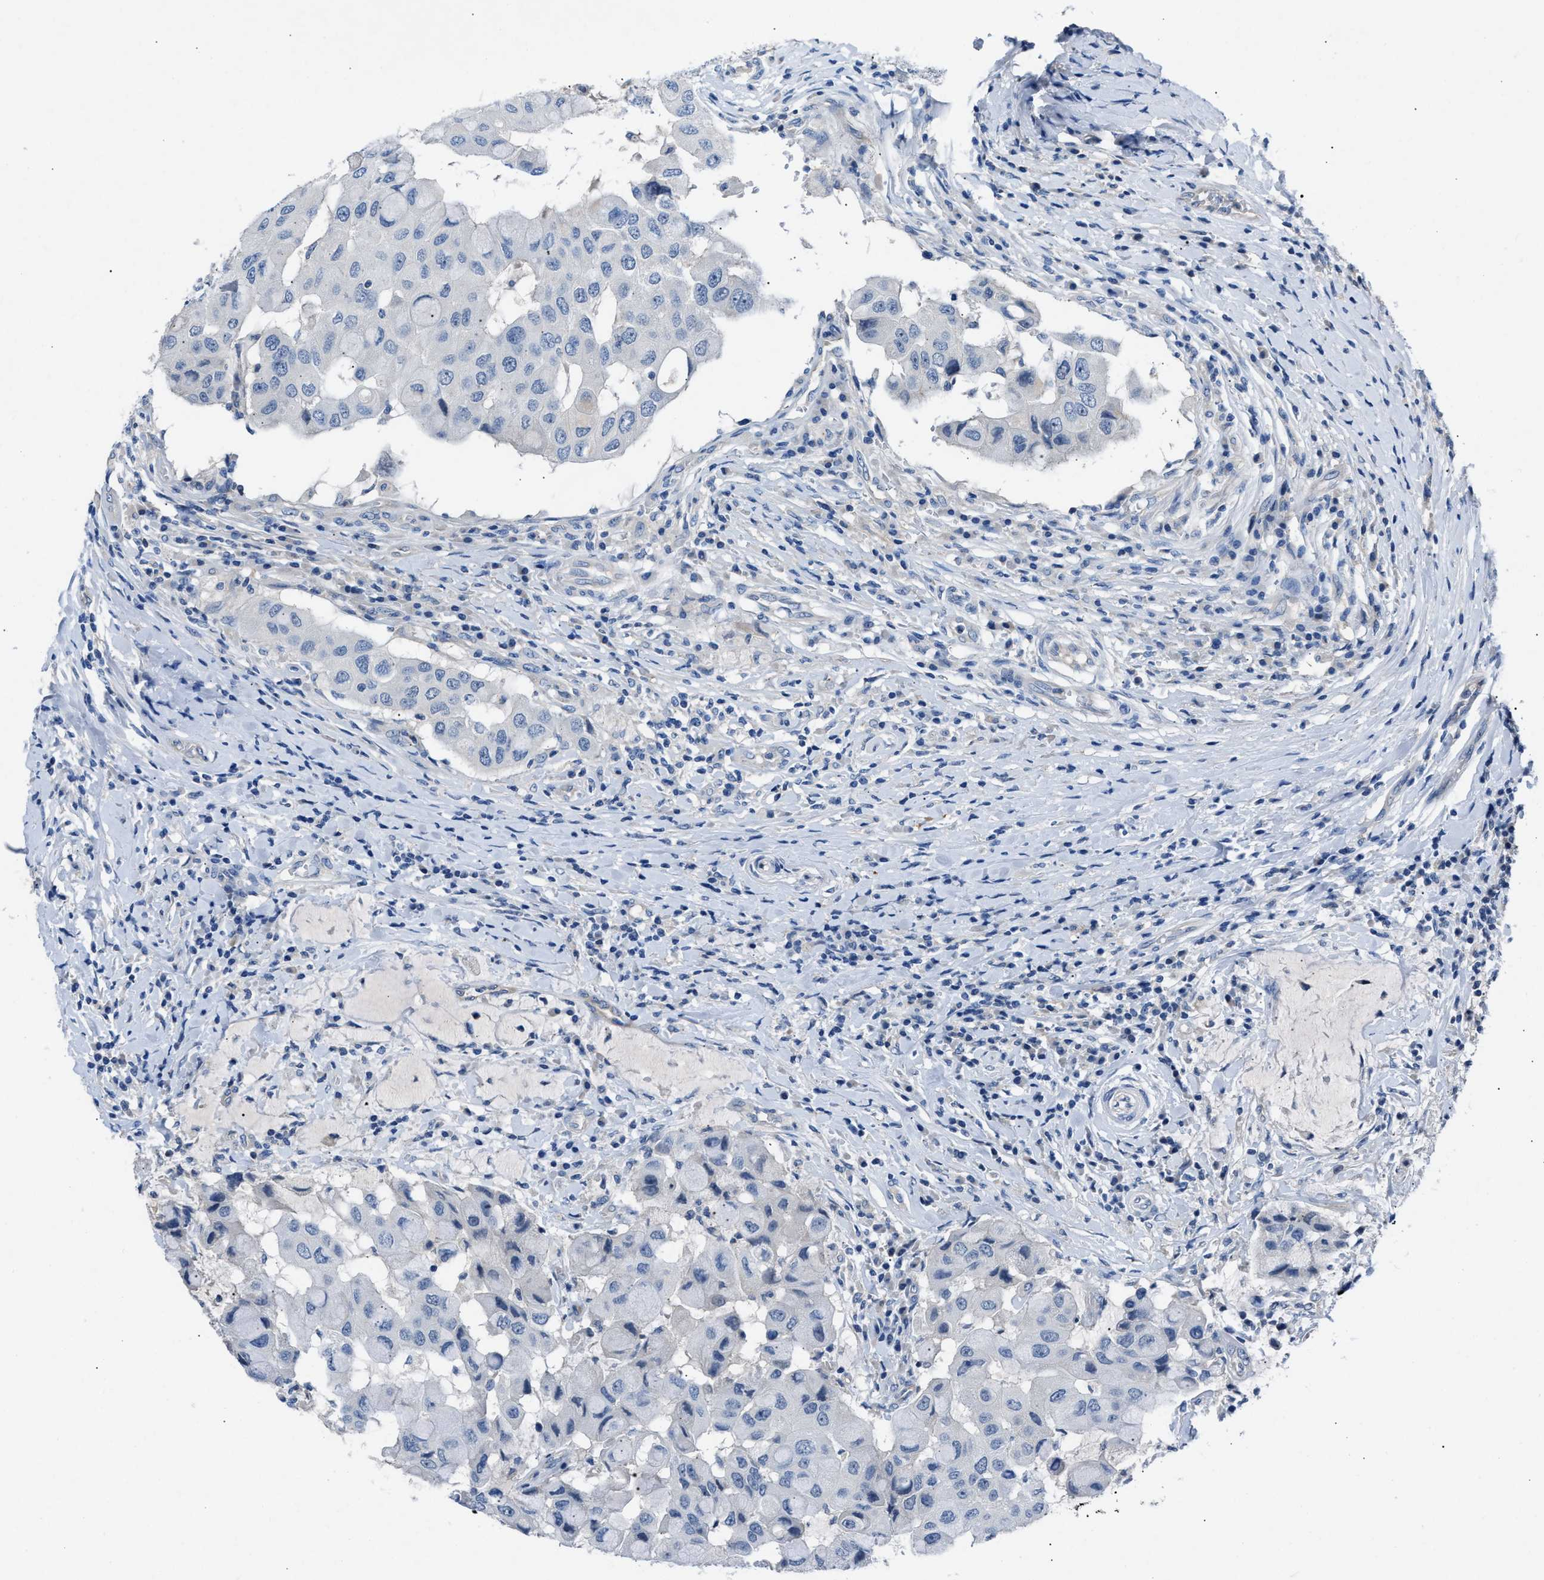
{"staining": {"intensity": "negative", "quantity": "none", "location": "none"}, "tissue": "breast cancer", "cell_type": "Tumor cells", "image_type": "cancer", "snomed": [{"axis": "morphology", "description": "Duct carcinoma"}, {"axis": "topography", "description": "Breast"}], "caption": "High magnification brightfield microscopy of breast cancer (invasive ductal carcinoma) stained with DAB (brown) and counterstained with hematoxylin (blue): tumor cells show no significant expression.", "gene": "DNAAF5", "patient": {"sex": "female", "age": 27}}